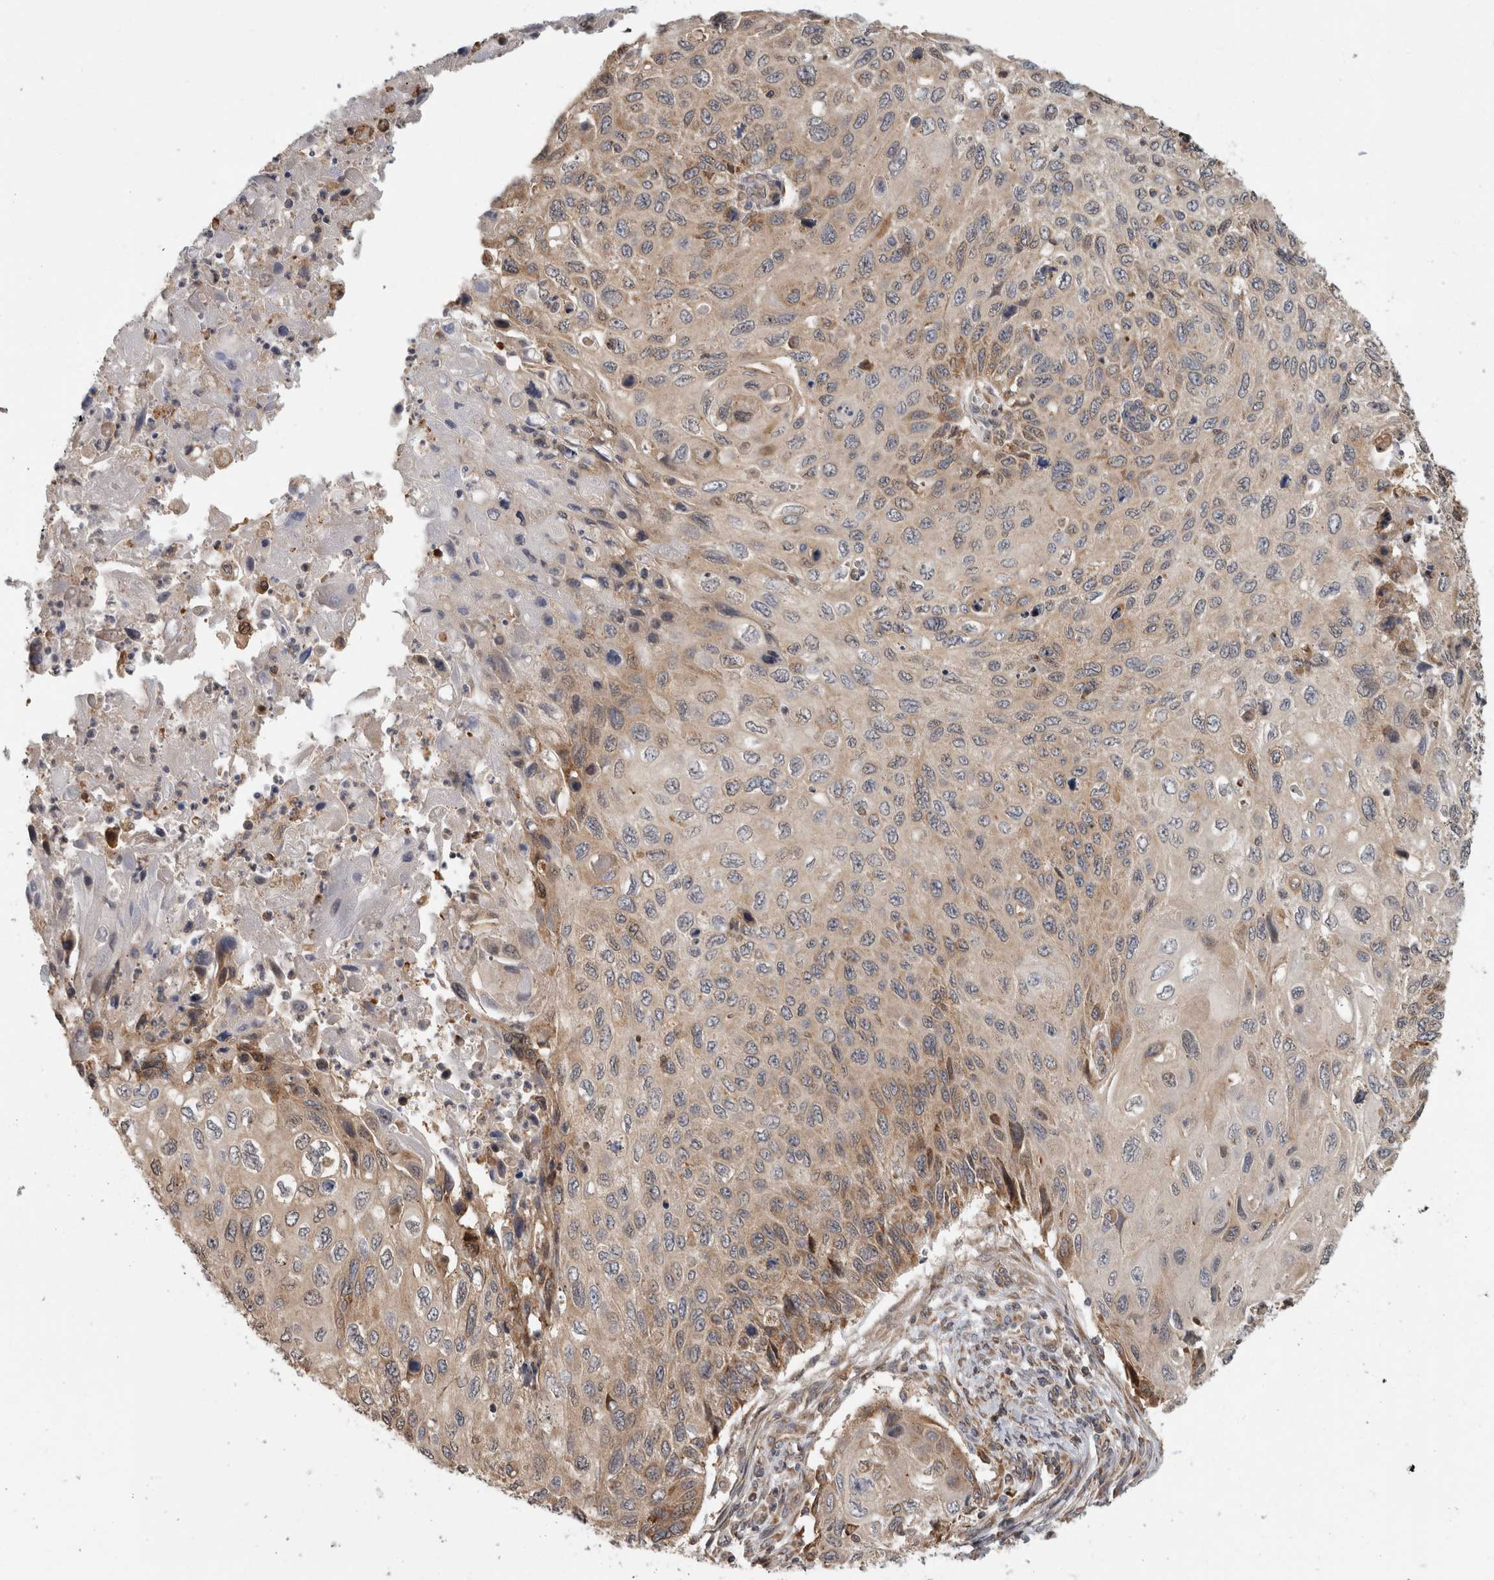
{"staining": {"intensity": "moderate", "quantity": "25%-75%", "location": "cytoplasmic/membranous"}, "tissue": "cervical cancer", "cell_type": "Tumor cells", "image_type": "cancer", "snomed": [{"axis": "morphology", "description": "Squamous cell carcinoma, NOS"}, {"axis": "topography", "description": "Cervix"}], "caption": "A brown stain shows moderate cytoplasmic/membranous positivity of a protein in cervical cancer tumor cells.", "gene": "PARP6", "patient": {"sex": "female", "age": 70}}